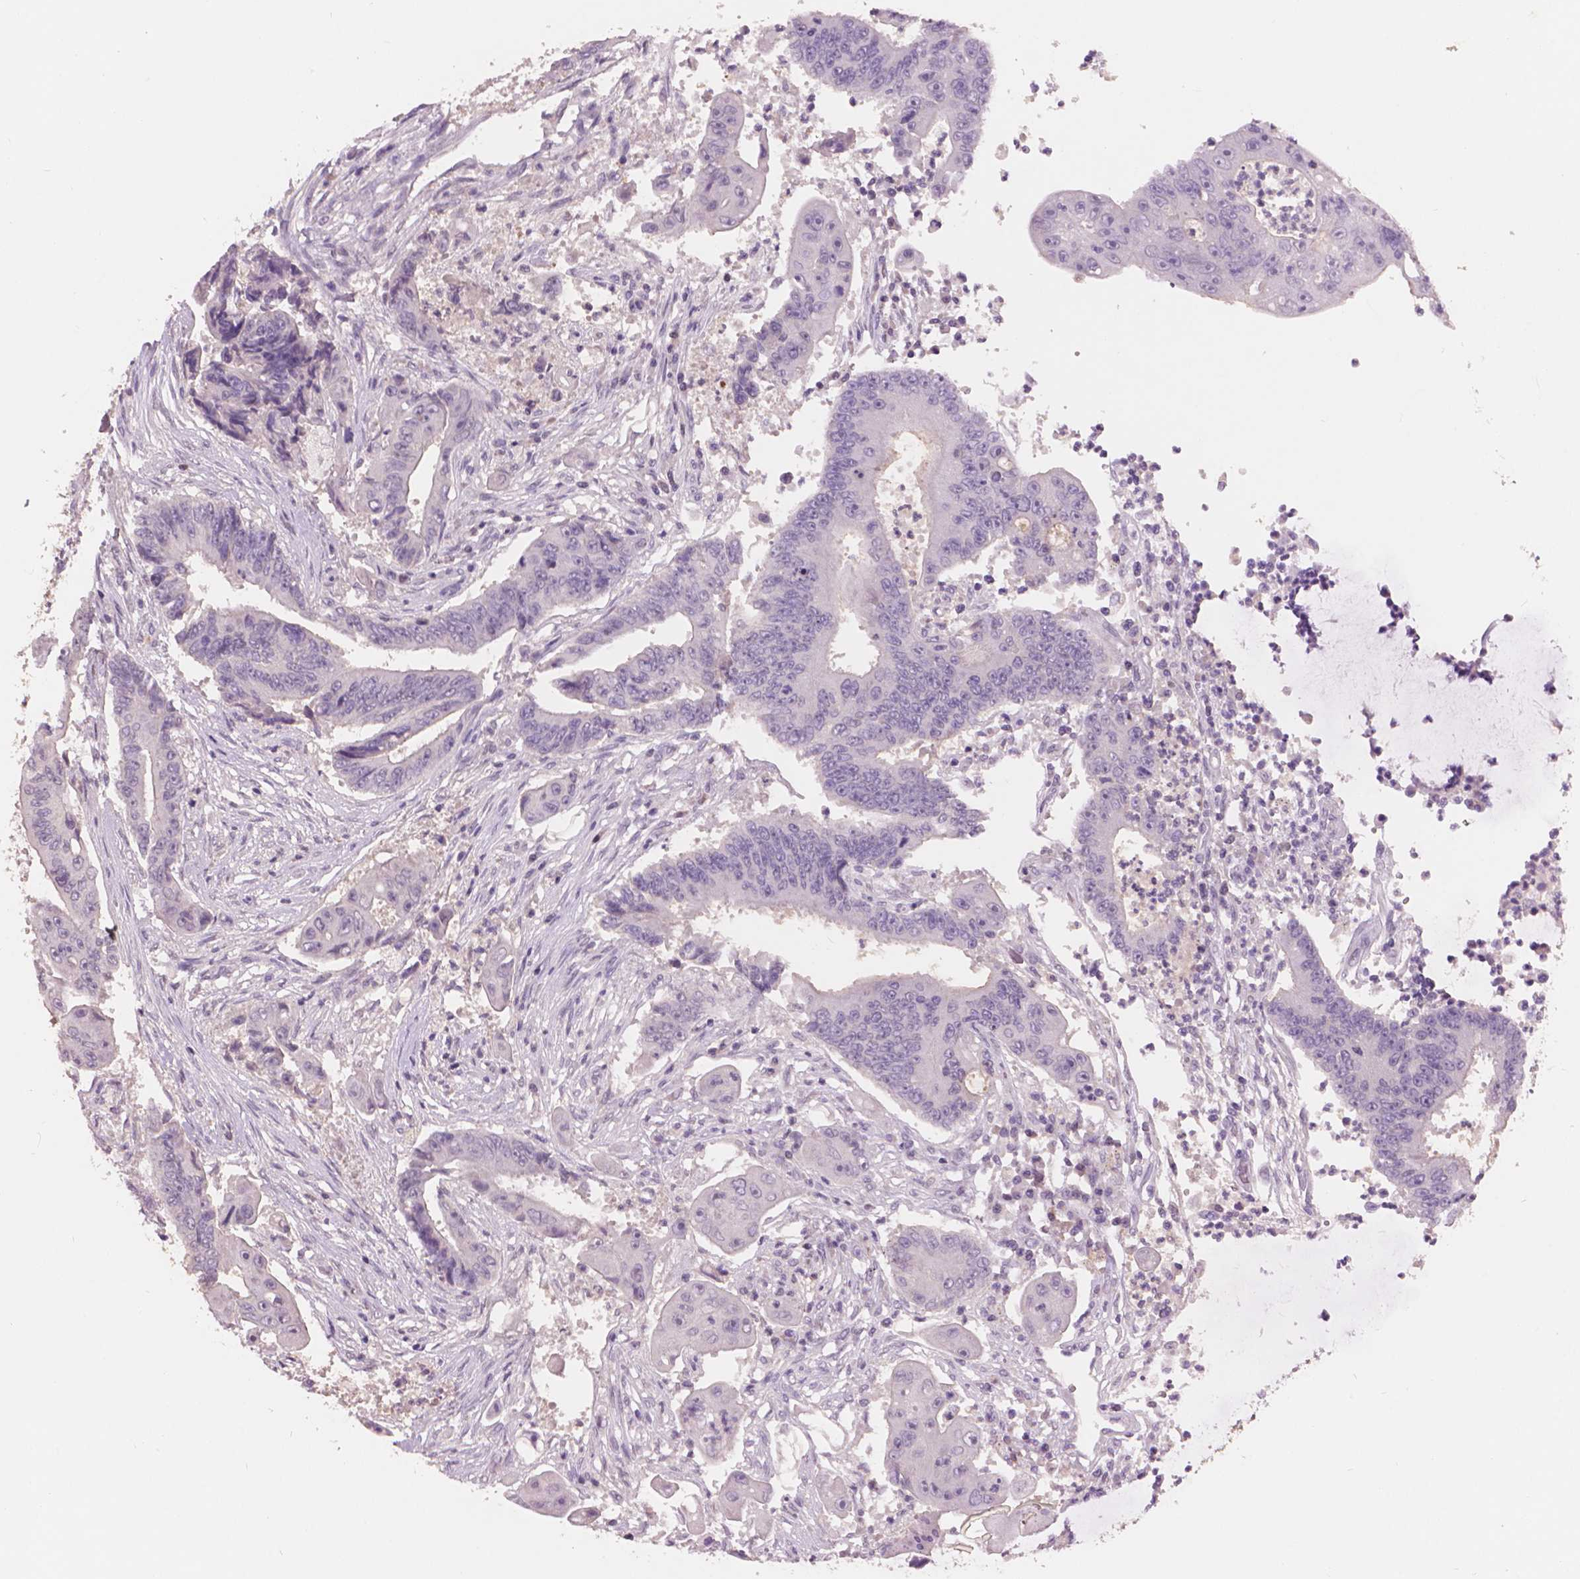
{"staining": {"intensity": "negative", "quantity": "none", "location": "none"}, "tissue": "colorectal cancer", "cell_type": "Tumor cells", "image_type": "cancer", "snomed": [{"axis": "morphology", "description": "Adenocarcinoma, NOS"}, {"axis": "topography", "description": "Rectum"}], "caption": "The micrograph reveals no staining of tumor cells in colorectal cancer (adenocarcinoma).", "gene": "ENO2", "patient": {"sex": "male", "age": 54}}